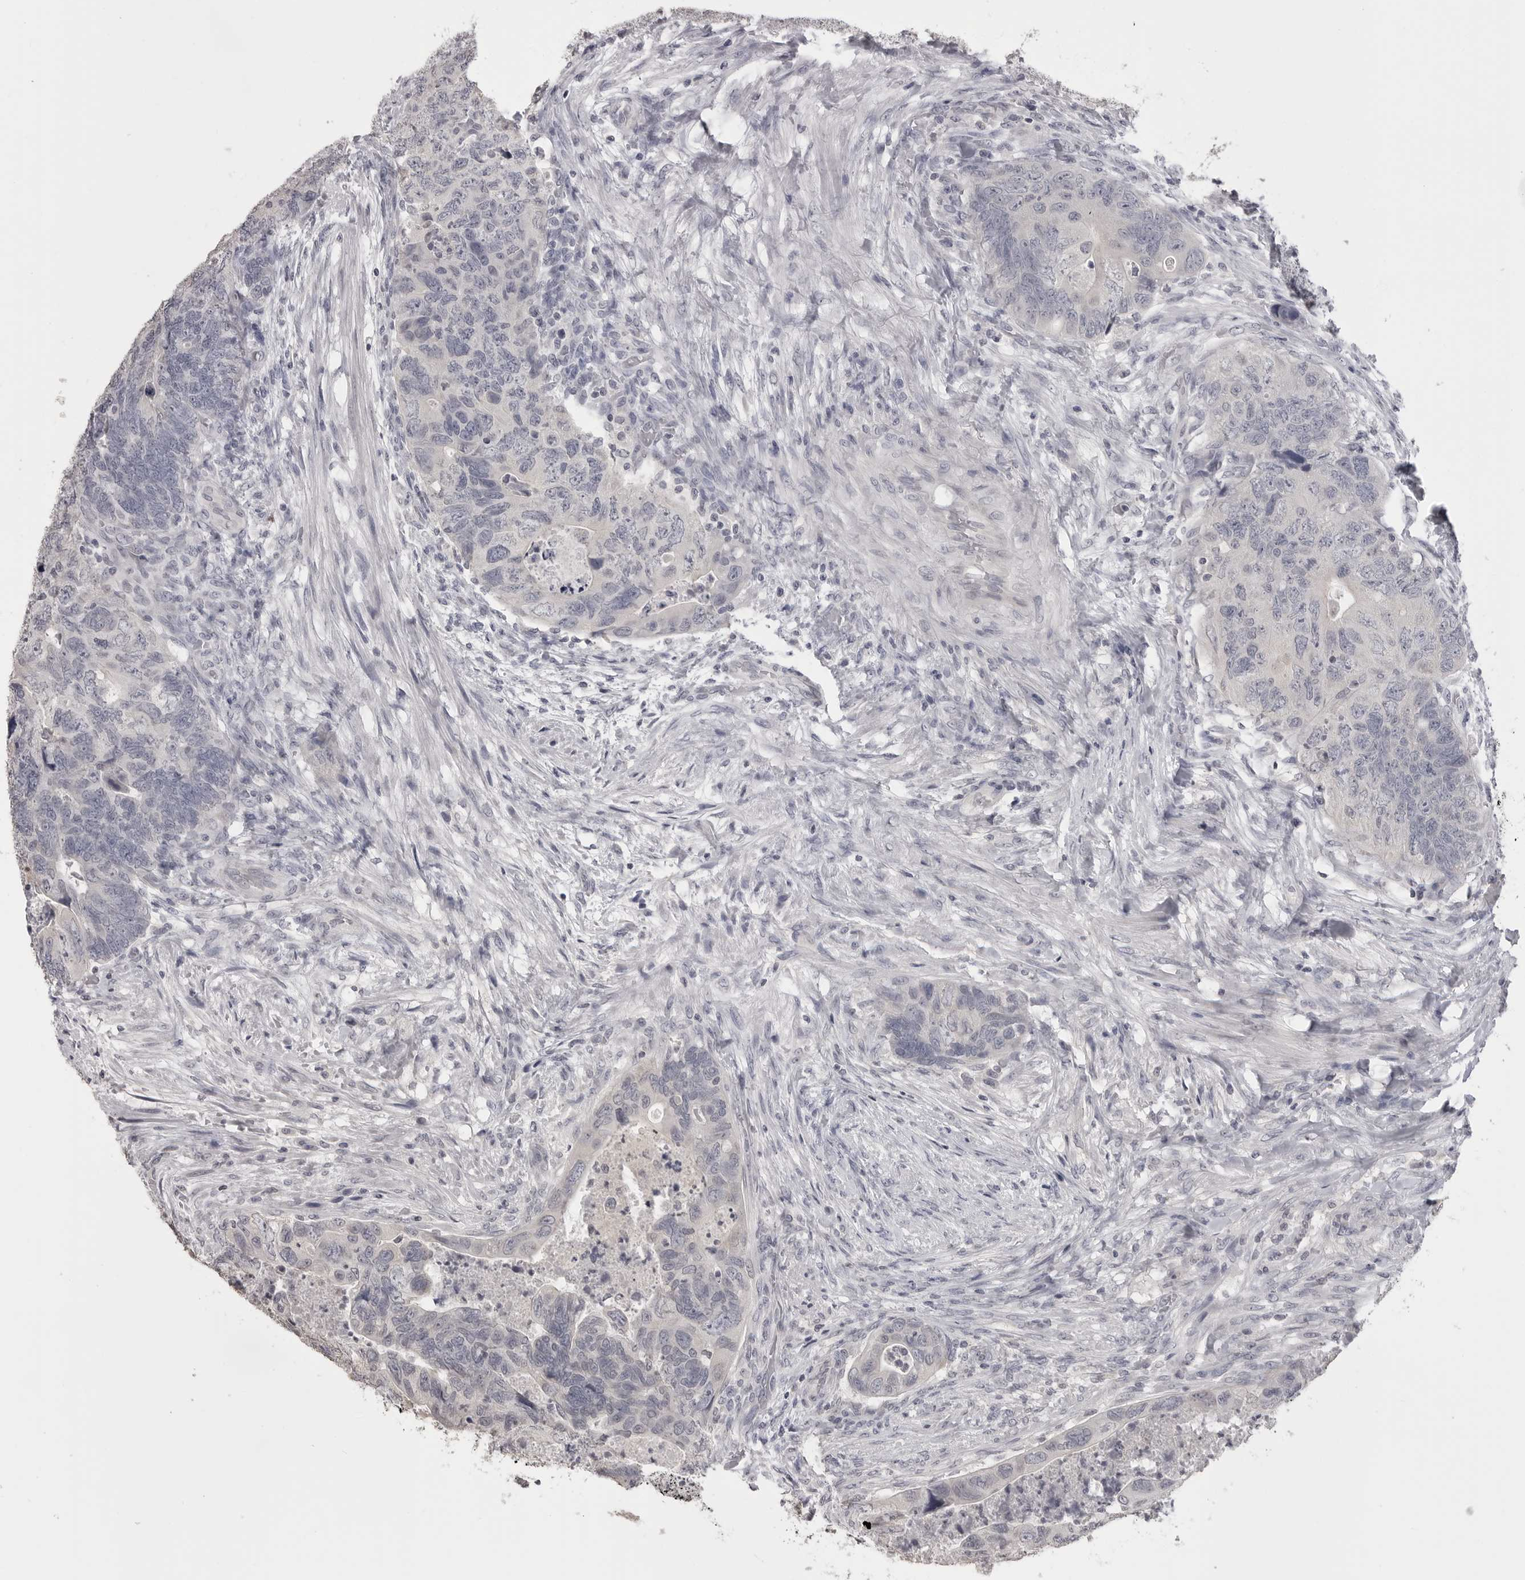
{"staining": {"intensity": "negative", "quantity": "none", "location": "none"}, "tissue": "colorectal cancer", "cell_type": "Tumor cells", "image_type": "cancer", "snomed": [{"axis": "morphology", "description": "Adenocarcinoma, NOS"}, {"axis": "topography", "description": "Rectum"}], "caption": "This photomicrograph is of colorectal cancer stained with immunohistochemistry (IHC) to label a protein in brown with the nuclei are counter-stained blue. There is no expression in tumor cells.", "gene": "GPN2", "patient": {"sex": "male", "age": 63}}